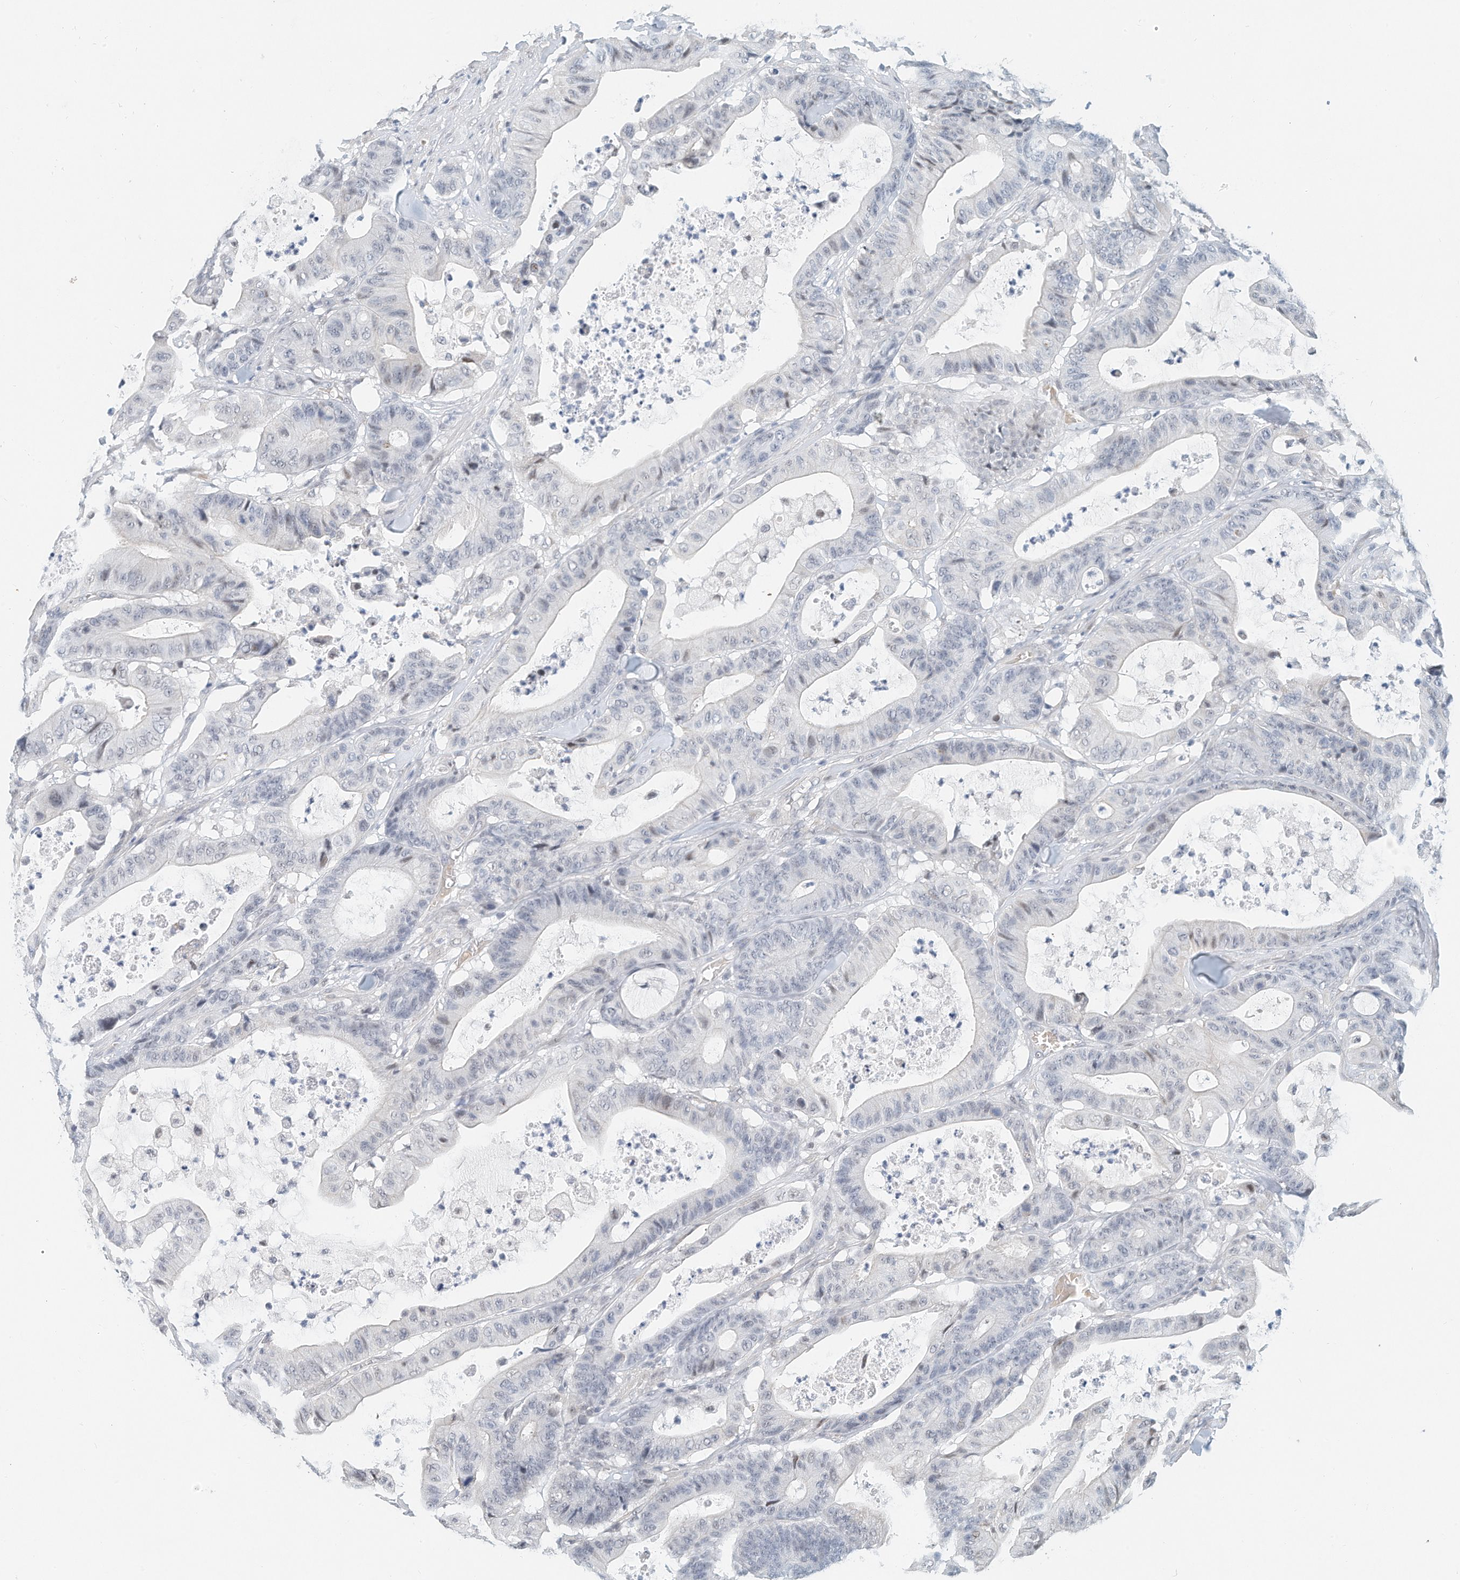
{"staining": {"intensity": "negative", "quantity": "none", "location": "none"}, "tissue": "colorectal cancer", "cell_type": "Tumor cells", "image_type": "cancer", "snomed": [{"axis": "morphology", "description": "Adenocarcinoma, NOS"}, {"axis": "topography", "description": "Colon"}], "caption": "A histopathology image of colorectal cancer (adenocarcinoma) stained for a protein displays no brown staining in tumor cells.", "gene": "ARHGAP28", "patient": {"sex": "female", "age": 84}}